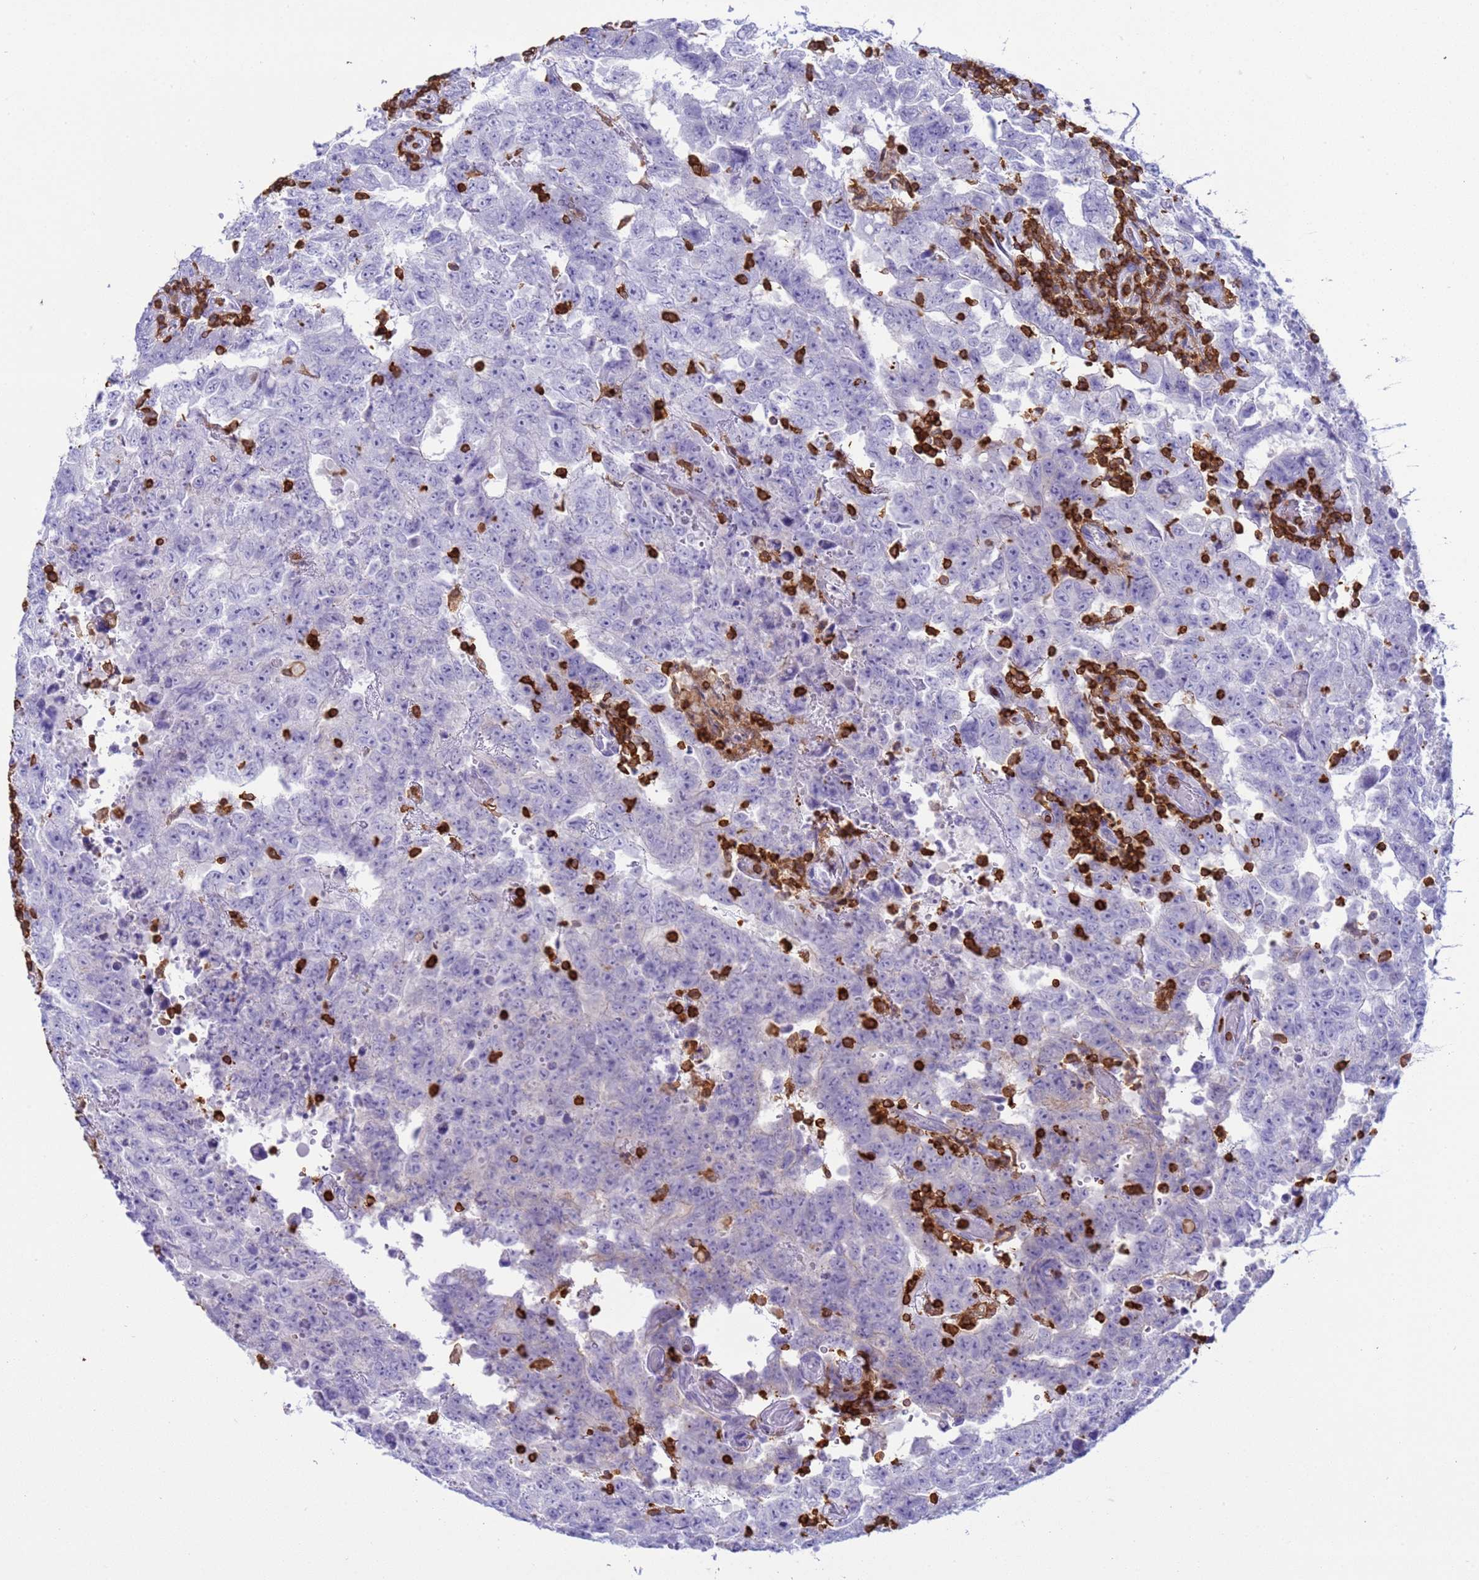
{"staining": {"intensity": "negative", "quantity": "none", "location": "none"}, "tissue": "testis cancer", "cell_type": "Tumor cells", "image_type": "cancer", "snomed": [{"axis": "morphology", "description": "Carcinoma, Embryonal, NOS"}, {"axis": "topography", "description": "Testis"}], "caption": "Protein analysis of embryonal carcinoma (testis) displays no significant positivity in tumor cells.", "gene": "IRF5", "patient": {"sex": "male", "age": 26}}